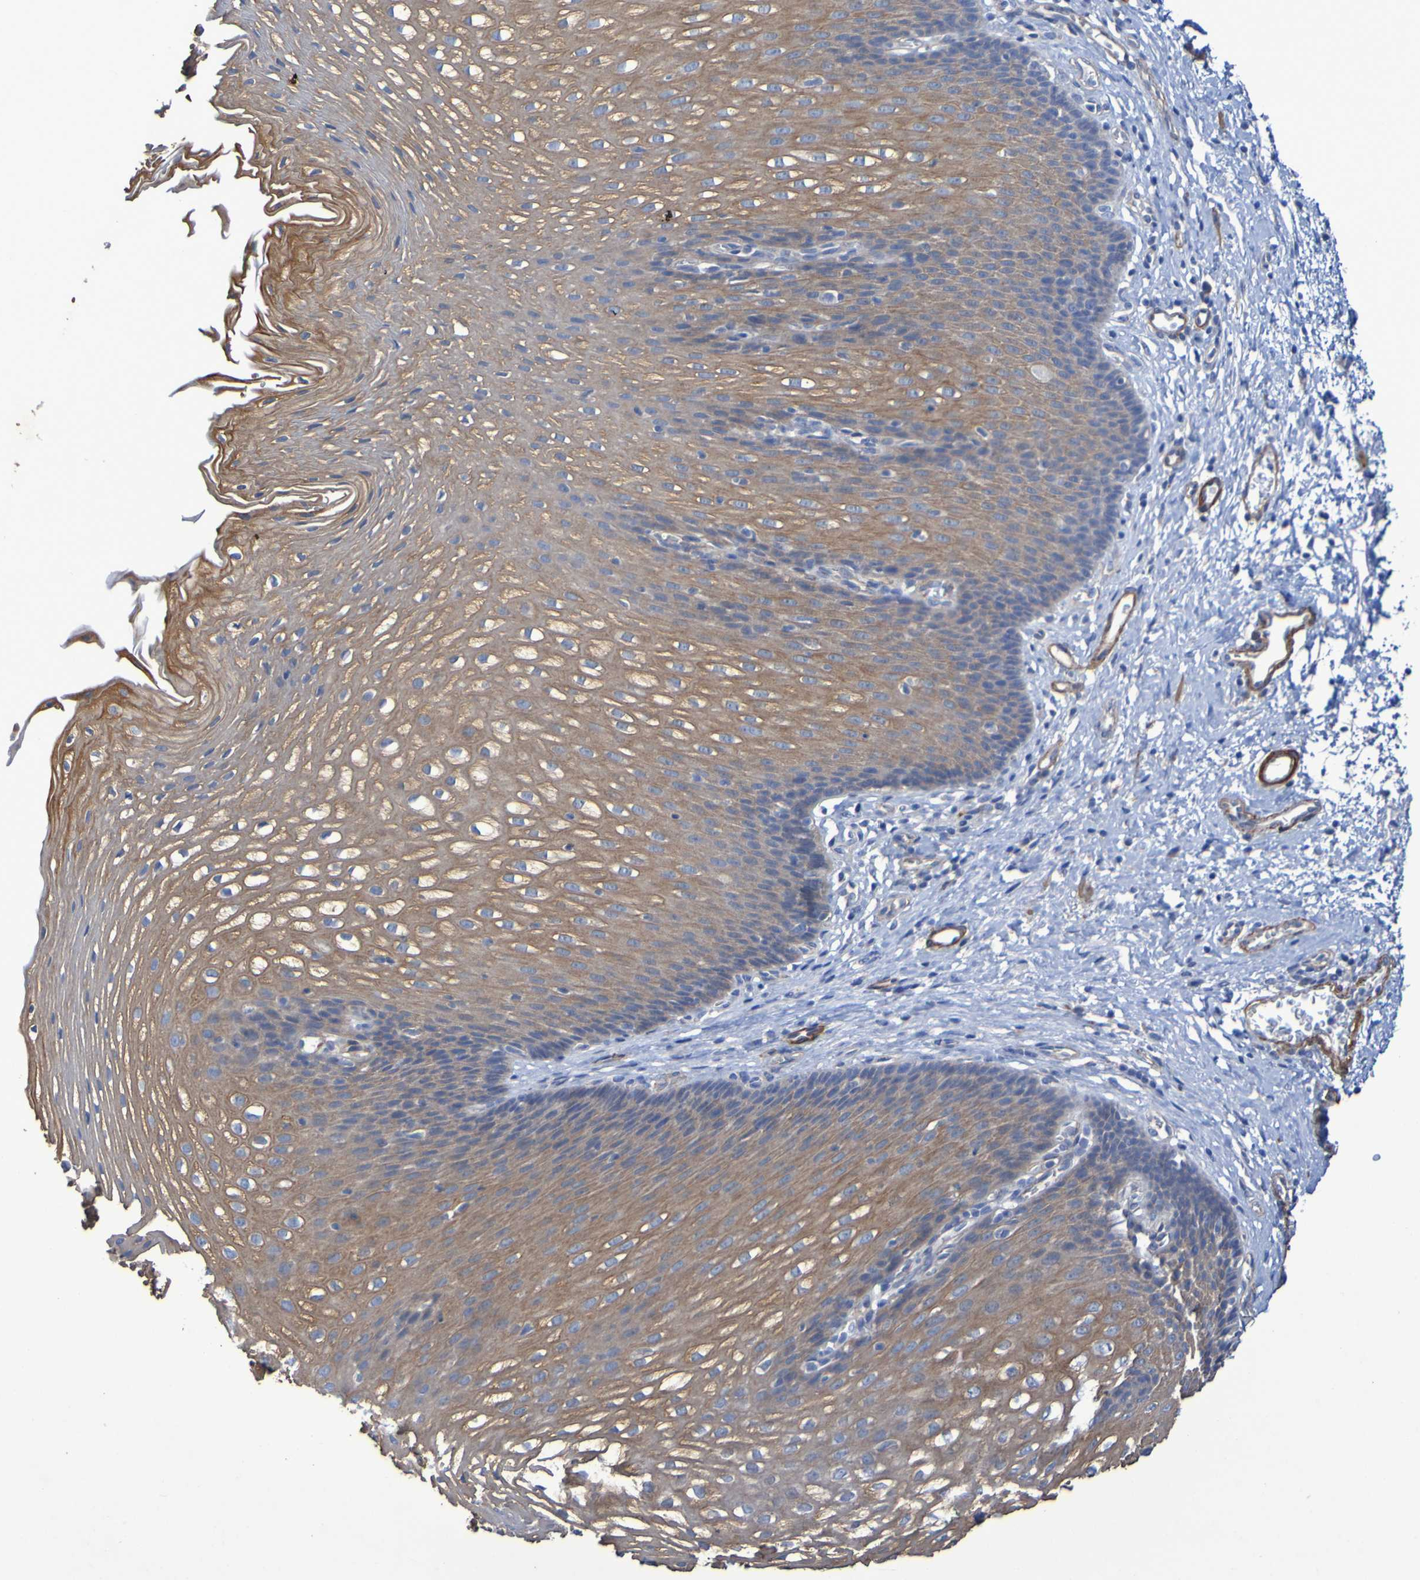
{"staining": {"intensity": "moderate", "quantity": ">75%", "location": "cytoplasmic/membranous"}, "tissue": "esophagus", "cell_type": "Squamous epithelial cells", "image_type": "normal", "snomed": [{"axis": "morphology", "description": "Normal tissue, NOS"}, {"axis": "topography", "description": "Esophagus"}], "caption": "Immunohistochemical staining of benign esophagus displays medium levels of moderate cytoplasmic/membranous staining in about >75% of squamous epithelial cells.", "gene": "SRPRB", "patient": {"sex": "male", "age": 48}}